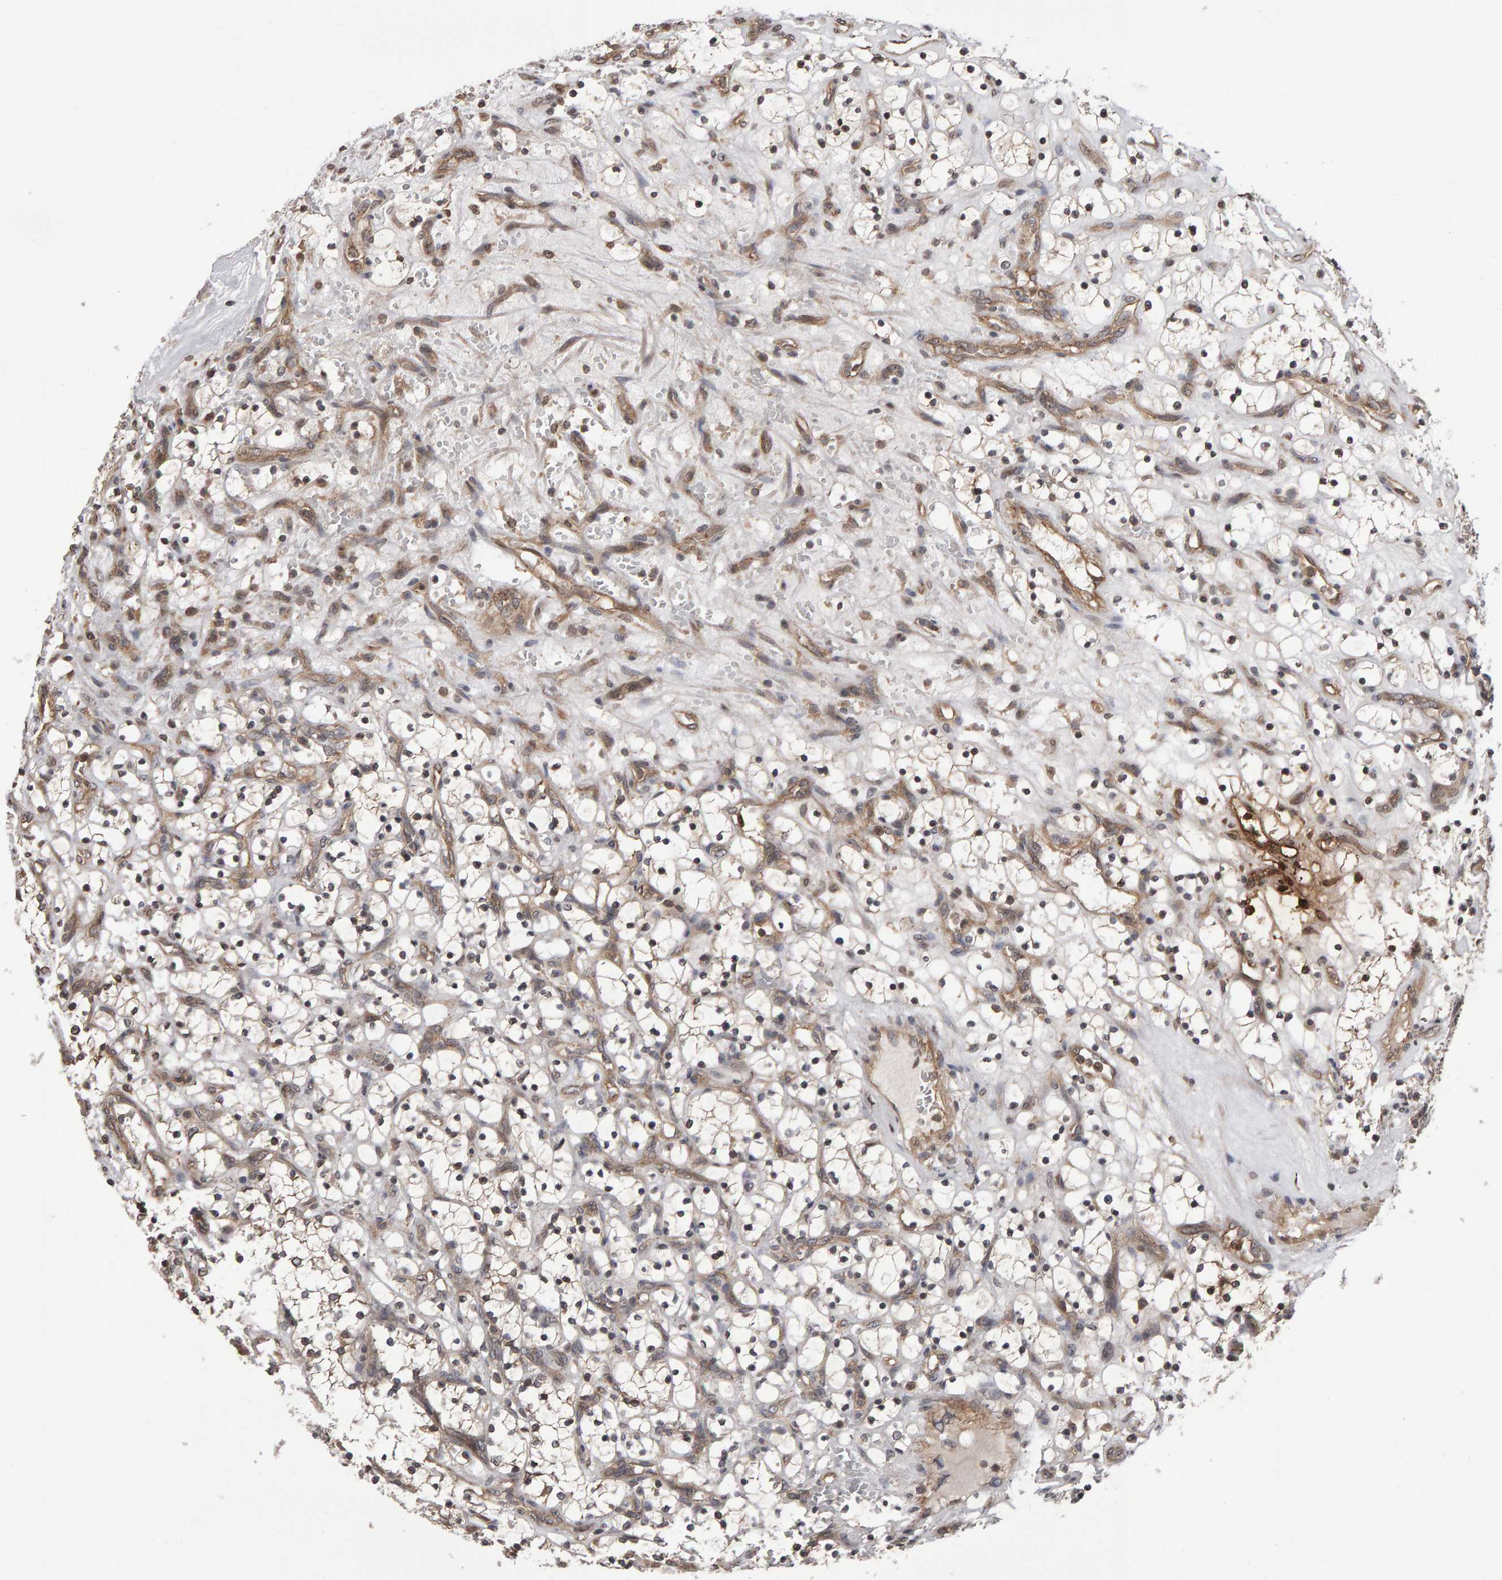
{"staining": {"intensity": "weak", "quantity": ">75%", "location": "cytoplasmic/membranous"}, "tissue": "renal cancer", "cell_type": "Tumor cells", "image_type": "cancer", "snomed": [{"axis": "morphology", "description": "Adenocarcinoma, NOS"}, {"axis": "topography", "description": "Kidney"}], "caption": "Protein staining of renal cancer tissue reveals weak cytoplasmic/membranous expression in approximately >75% of tumor cells. Immunohistochemistry (ihc) stains the protein in brown and the nuclei are stained blue.", "gene": "SCRIB", "patient": {"sex": "female", "age": 69}}